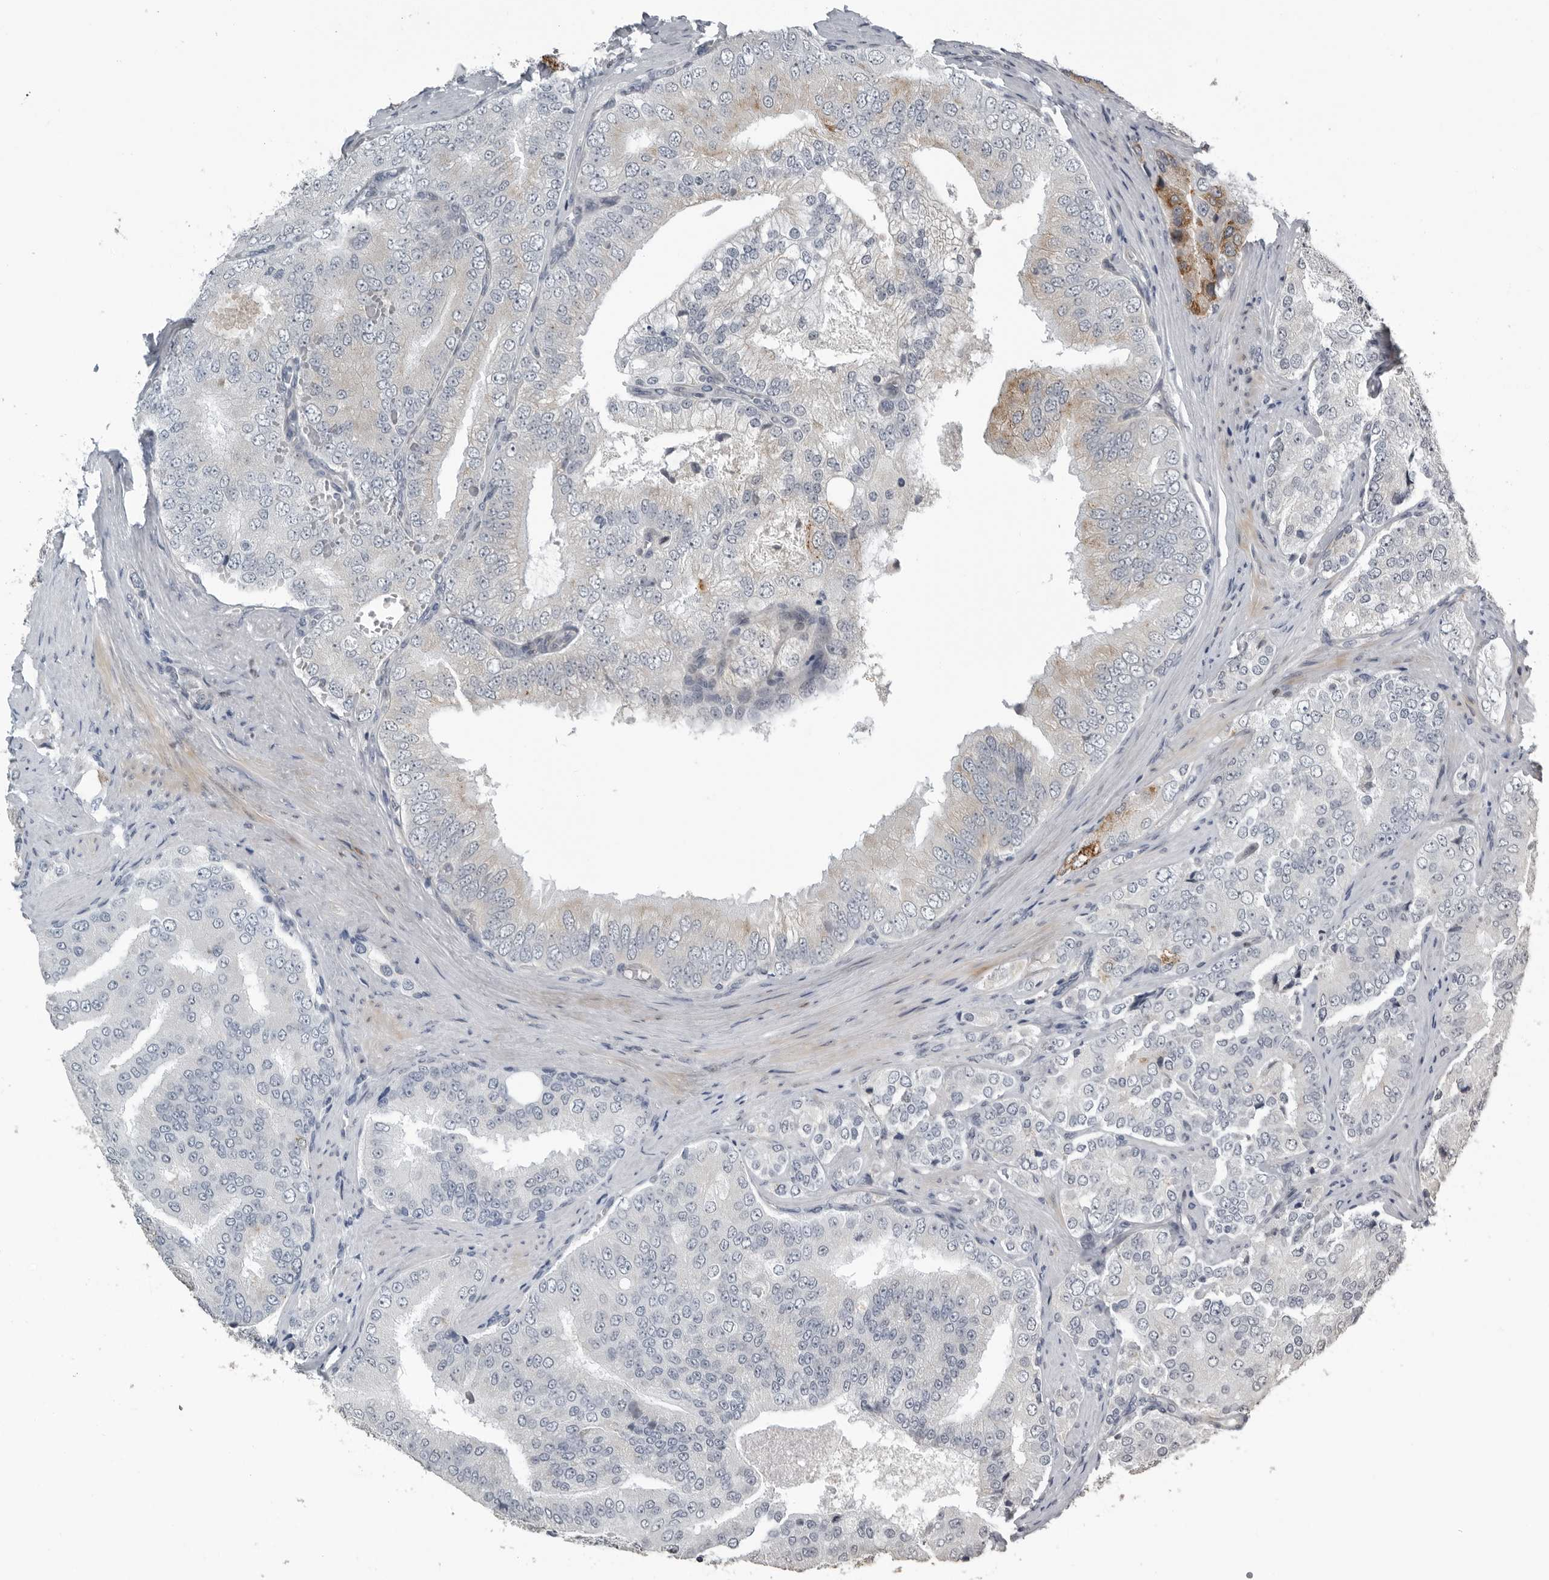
{"staining": {"intensity": "moderate", "quantity": "<25%", "location": "cytoplasmic/membranous"}, "tissue": "prostate cancer", "cell_type": "Tumor cells", "image_type": "cancer", "snomed": [{"axis": "morphology", "description": "Adenocarcinoma, High grade"}, {"axis": "topography", "description": "Prostate"}], "caption": "Protein expression by IHC shows moderate cytoplasmic/membranous positivity in about <25% of tumor cells in adenocarcinoma (high-grade) (prostate).", "gene": "PRRX2", "patient": {"sex": "male", "age": 58}}